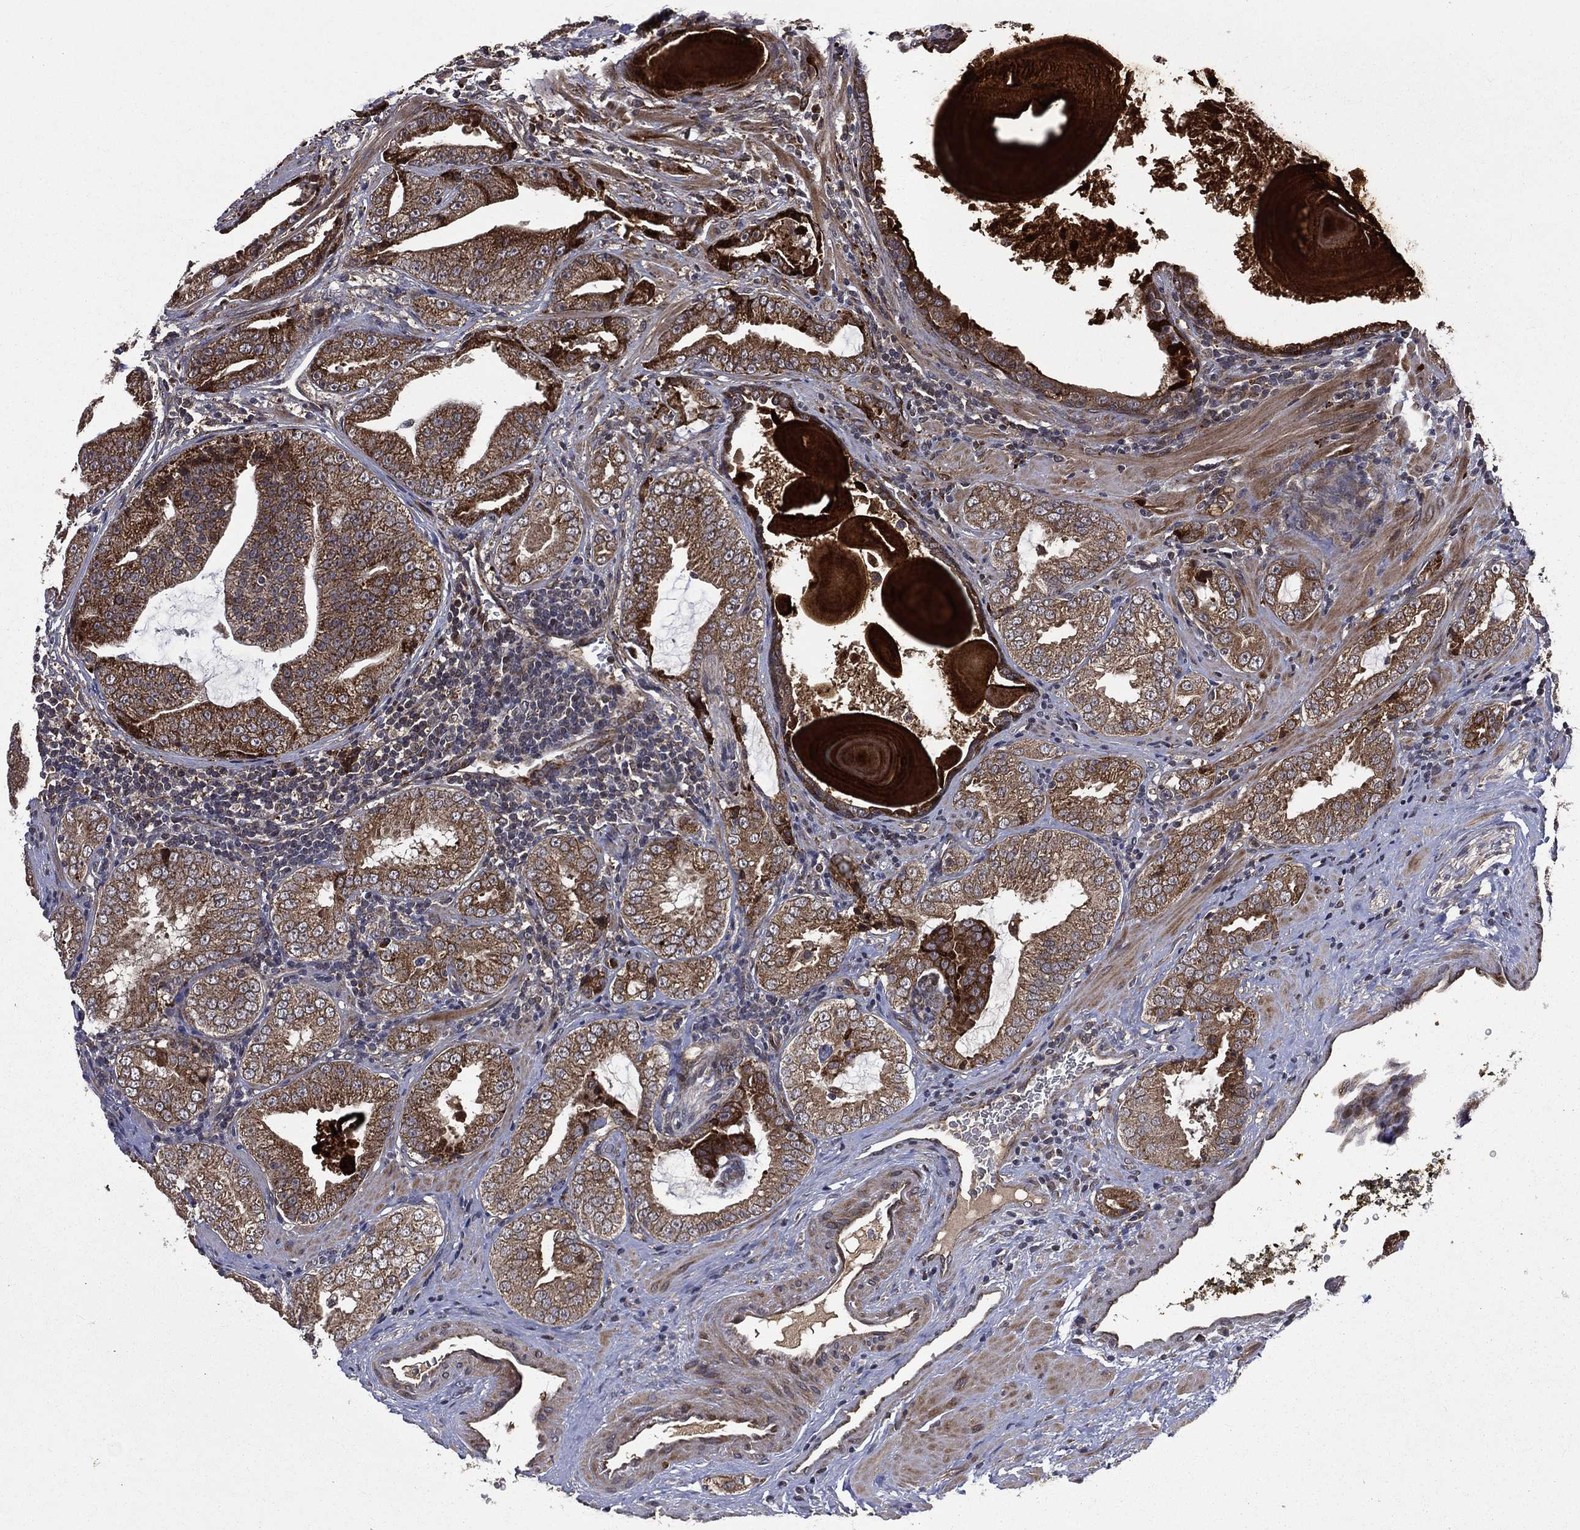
{"staining": {"intensity": "strong", "quantity": "25%-75%", "location": "cytoplasmic/membranous"}, "tissue": "prostate cancer", "cell_type": "Tumor cells", "image_type": "cancer", "snomed": [{"axis": "morphology", "description": "Adenocarcinoma, Low grade"}, {"axis": "topography", "description": "Prostate"}], "caption": "Strong cytoplasmic/membranous expression for a protein is identified in approximately 25%-75% of tumor cells of prostate cancer using immunohistochemistry (IHC).", "gene": "RAB11FIP4", "patient": {"sex": "male", "age": 62}}